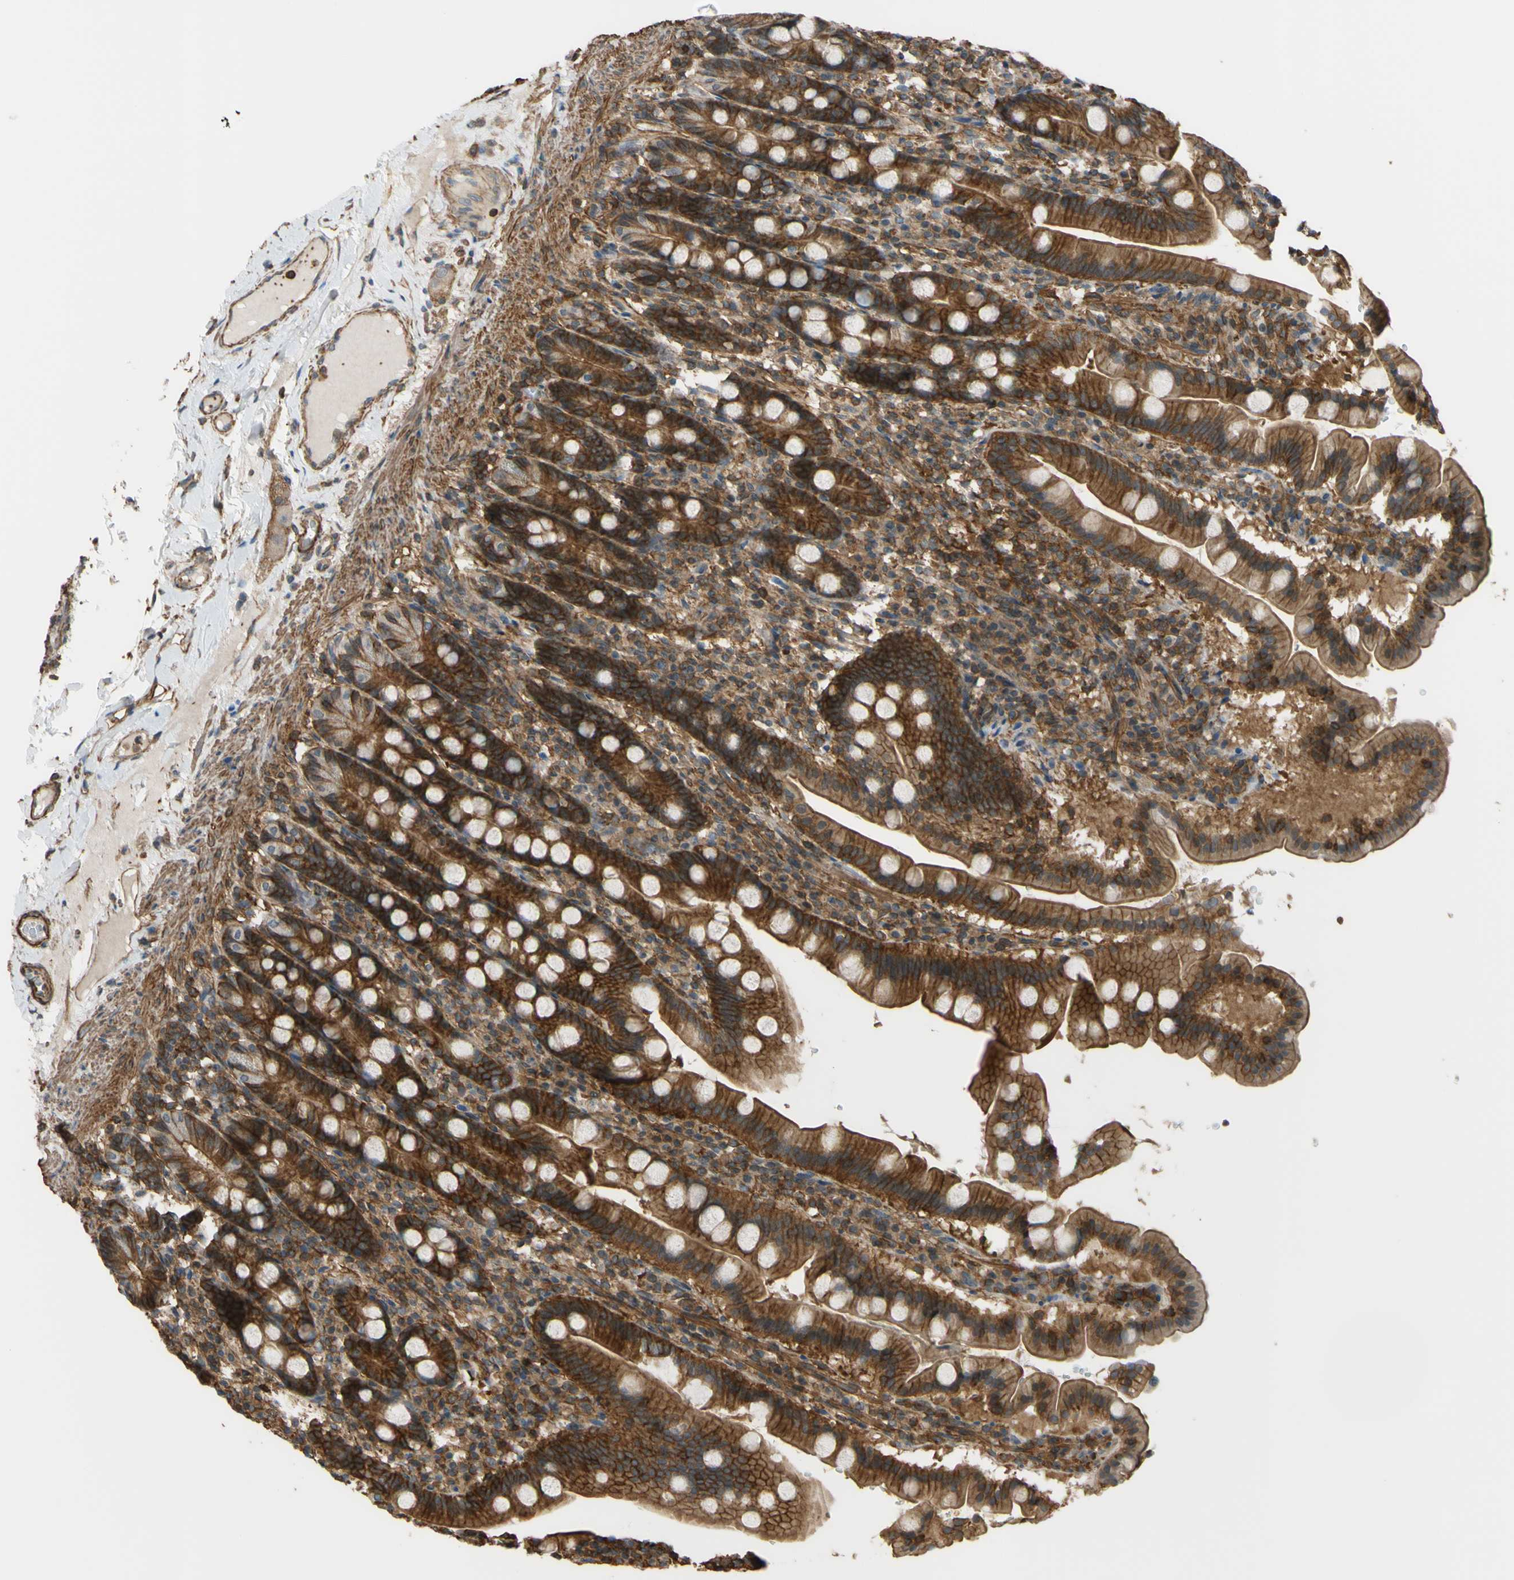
{"staining": {"intensity": "strong", "quantity": ">75%", "location": "cytoplasmic/membranous"}, "tissue": "duodenum", "cell_type": "Glandular cells", "image_type": "normal", "snomed": [{"axis": "morphology", "description": "Normal tissue, NOS"}, {"axis": "topography", "description": "Duodenum"}], "caption": "Brown immunohistochemical staining in unremarkable duodenum shows strong cytoplasmic/membranous expression in approximately >75% of glandular cells.", "gene": "ADD3", "patient": {"sex": "male", "age": 50}}